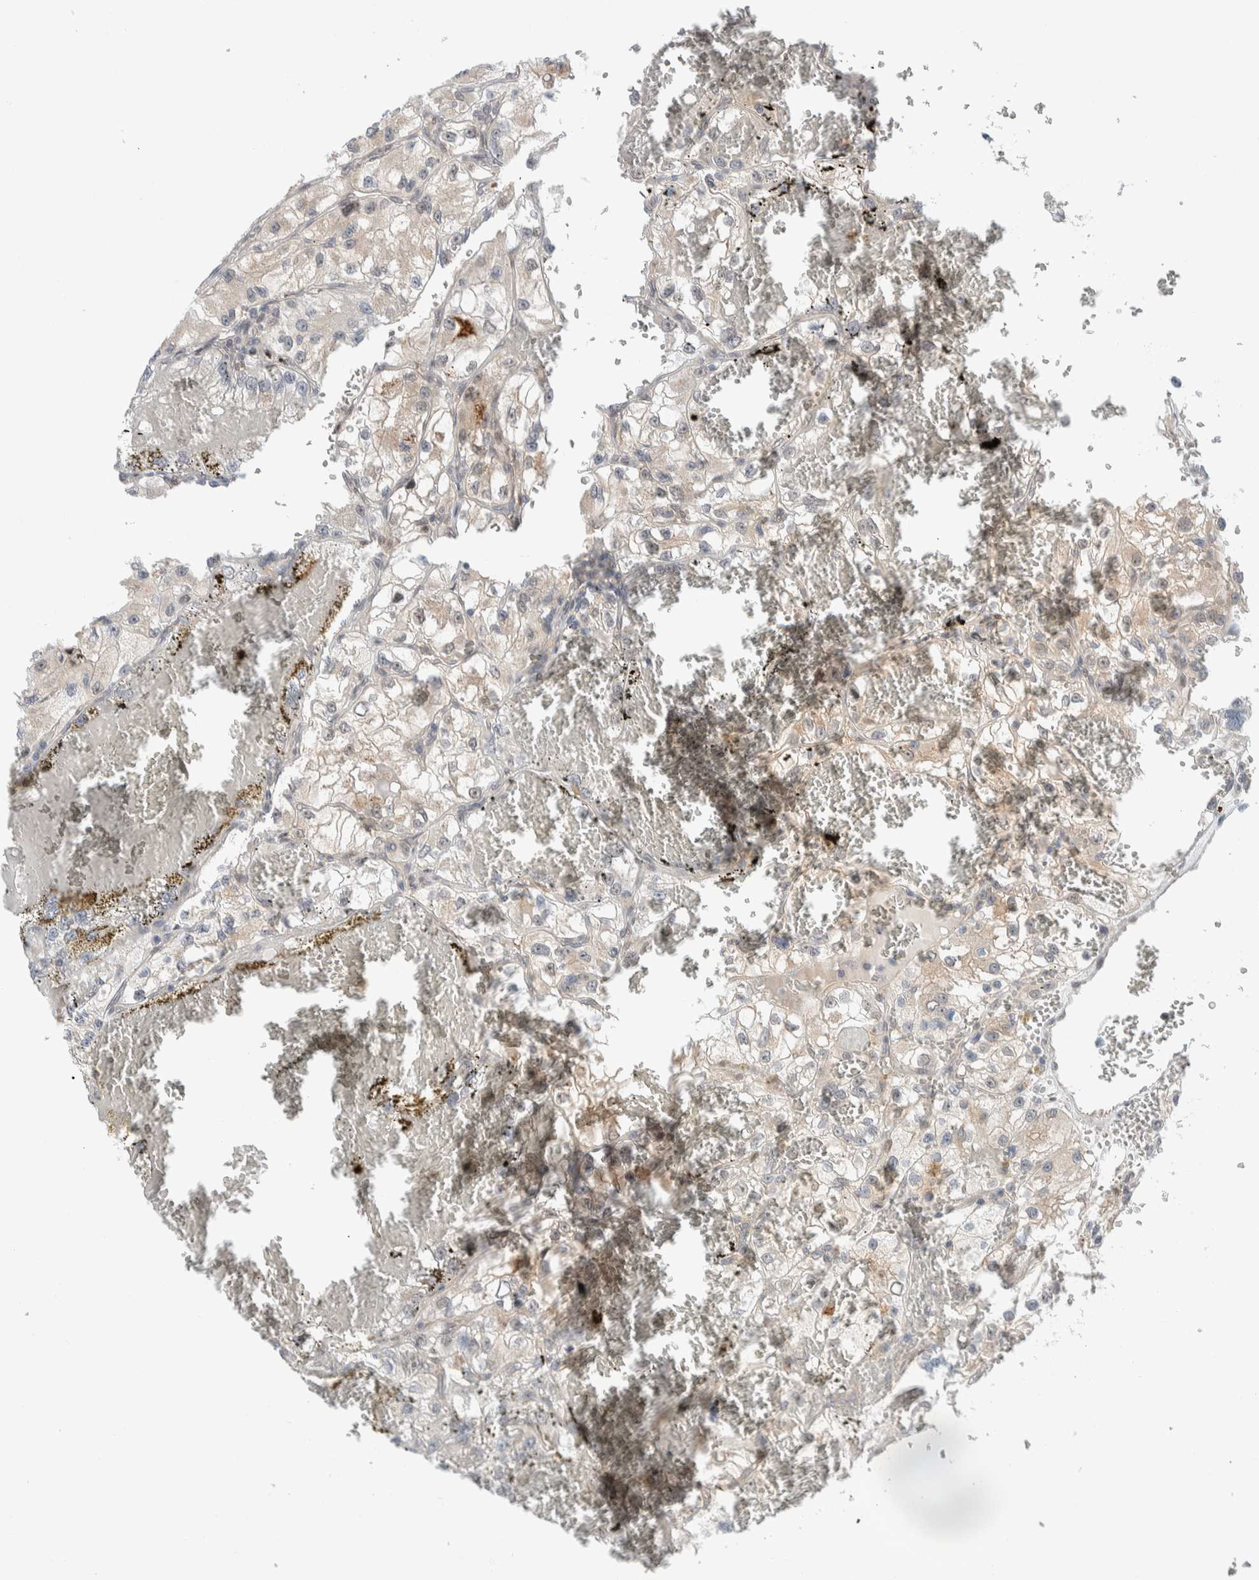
{"staining": {"intensity": "weak", "quantity": "25%-75%", "location": "cytoplasmic/membranous"}, "tissue": "renal cancer", "cell_type": "Tumor cells", "image_type": "cancer", "snomed": [{"axis": "morphology", "description": "Adenocarcinoma, NOS"}, {"axis": "topography", "description": "Kidney"}], "caption": "A low amount of weak cytoplasmic/membranous staining is identified in approximately 25%-75% of tumor cells in renal cancer (adenocarcinoma) tissue. (DAB IHC, brown staining for protein, blue staining for nuclei).", "gene": "NCR3LG1", "patient": {"sex": "female", "age": 57}}